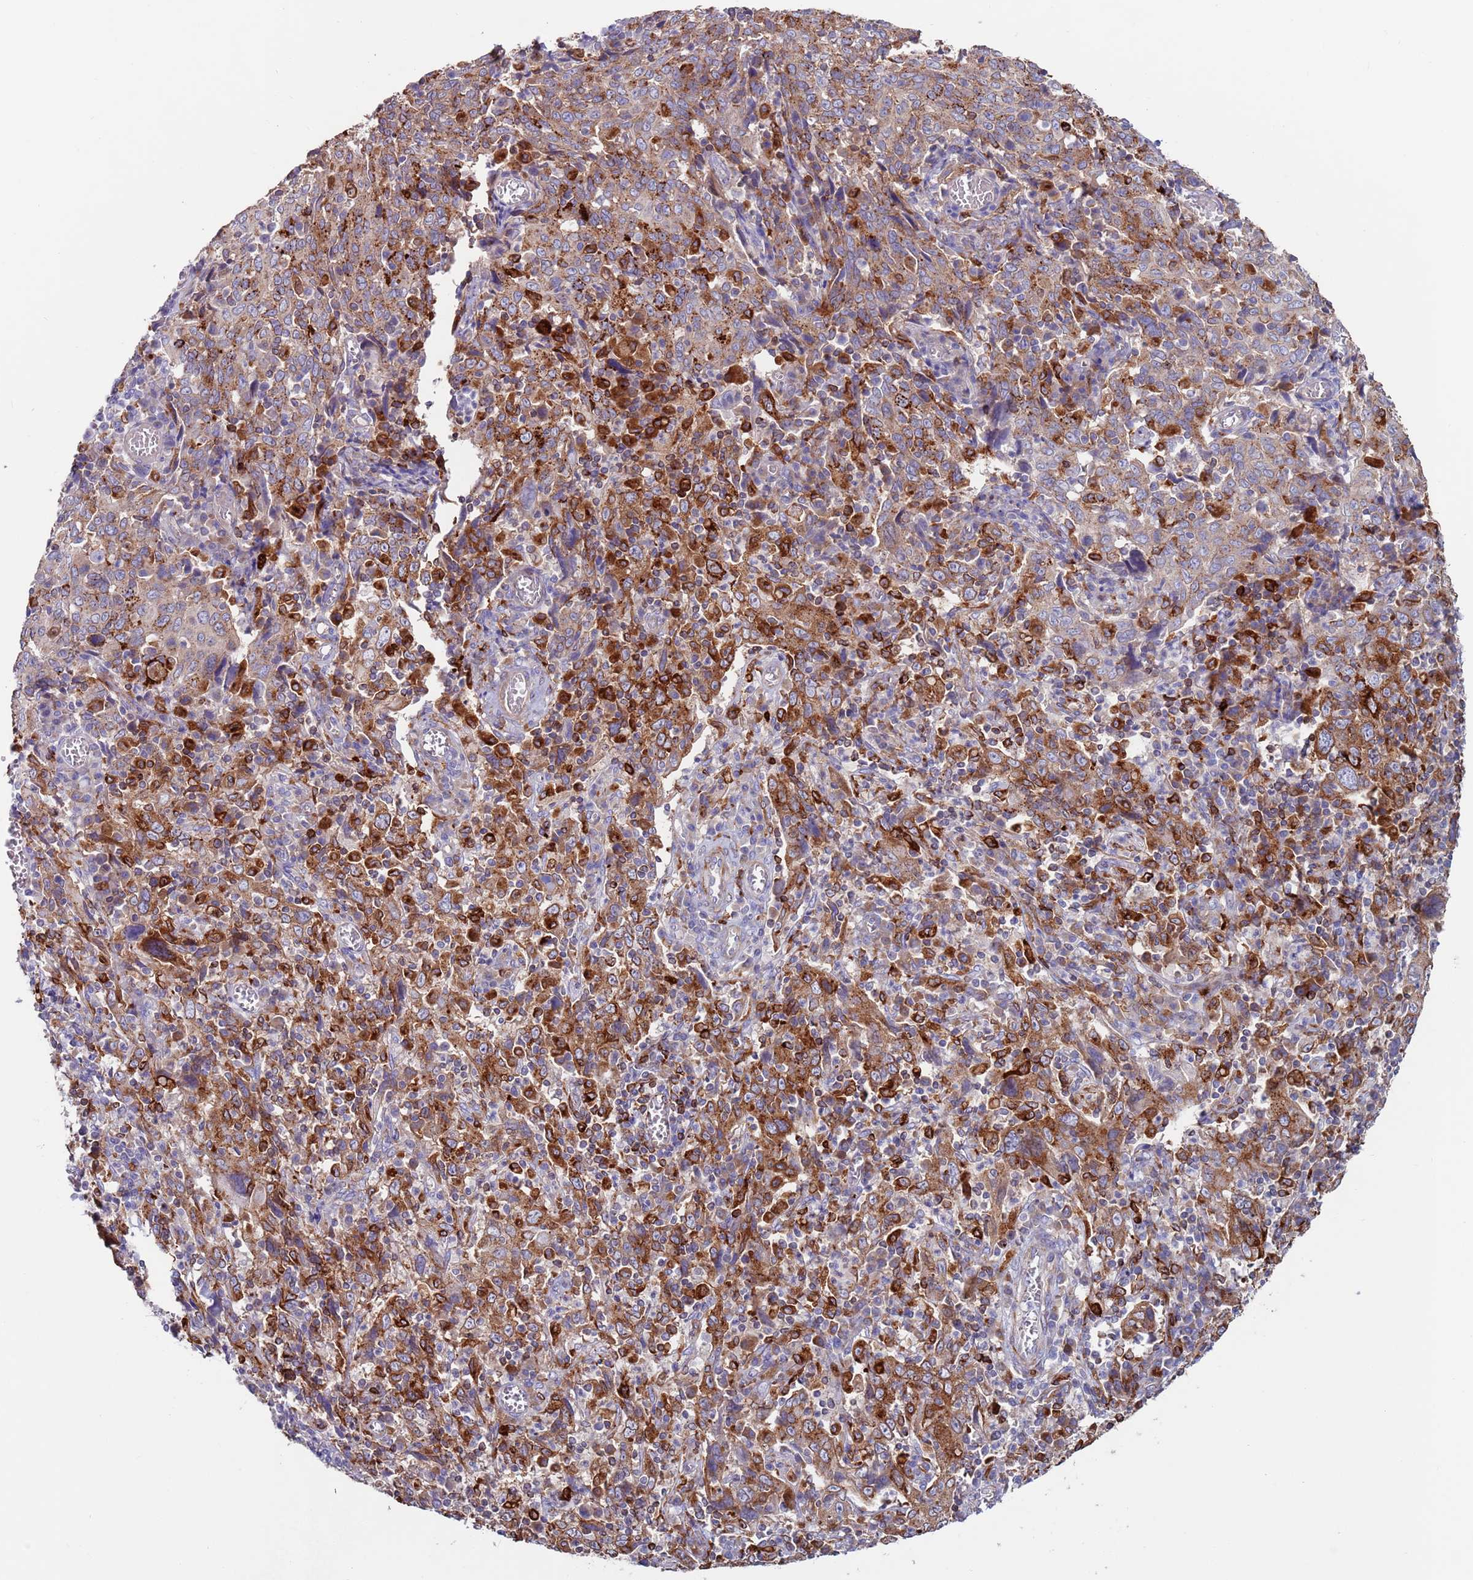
{"staining": {"intensity": "moderate", "quantity": "25%-75%", "location": "cytoplasmic/membranous"}, "tissue": "cervical cancer", "cell_type": "Tumor cells", "image_type": "cancer", "snomed": [{"axis": "morphology", "description": "Squamous cell carcinoma, NOS"}, {"axis": "topography", "description": "Cervix"}], "caption": "Moderate cytoplasmic/membranous staining for a protein is present in about 25%-75% of tumor cells of cervical cancer (squamous cell carcinoma) using IHC.", "gene": "GREB1L", "patient": {"sex": "female", "age": 46}}